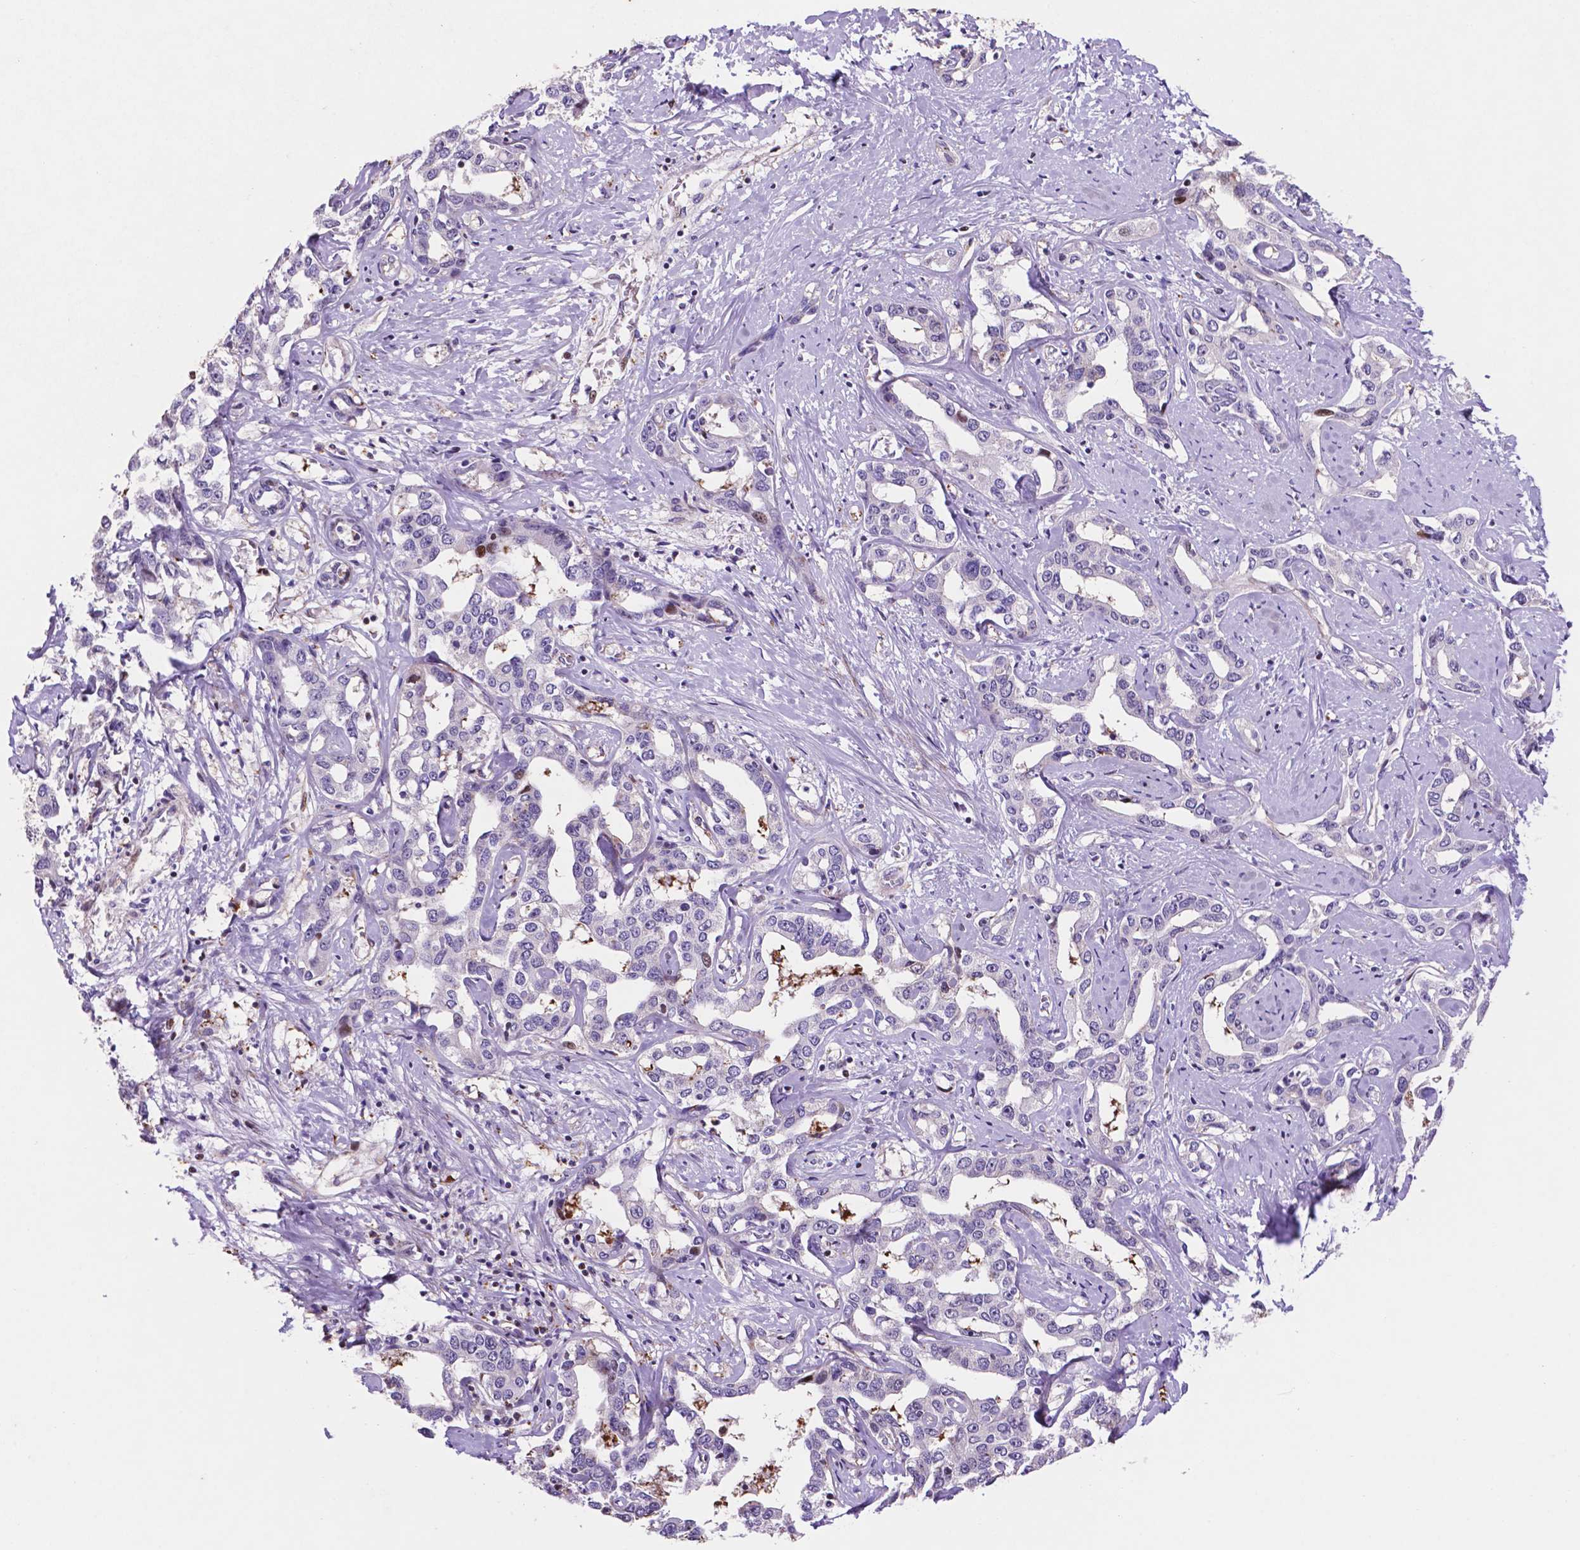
{"staining": {"intensity": "strong", "quantity": "<25%", "location": "nuclear"}, "tissue": "liver cancer", "cell_type": "Tumor cells", "image_type": "cancer", "snomed": [{"axis": "morphology", "description": "Cholangiocarcinoma"}, {"axis": "topography", "description": "Liver"}], "caption": "Approximately <25% of tumor cells in human liver cholangiocarcinoma demonstrate strong nuclear protein expression as visualized by brown immunohistochemical staining.", "gene": "TM4SF20", "patient": {"sex": "male", "age": 59}}